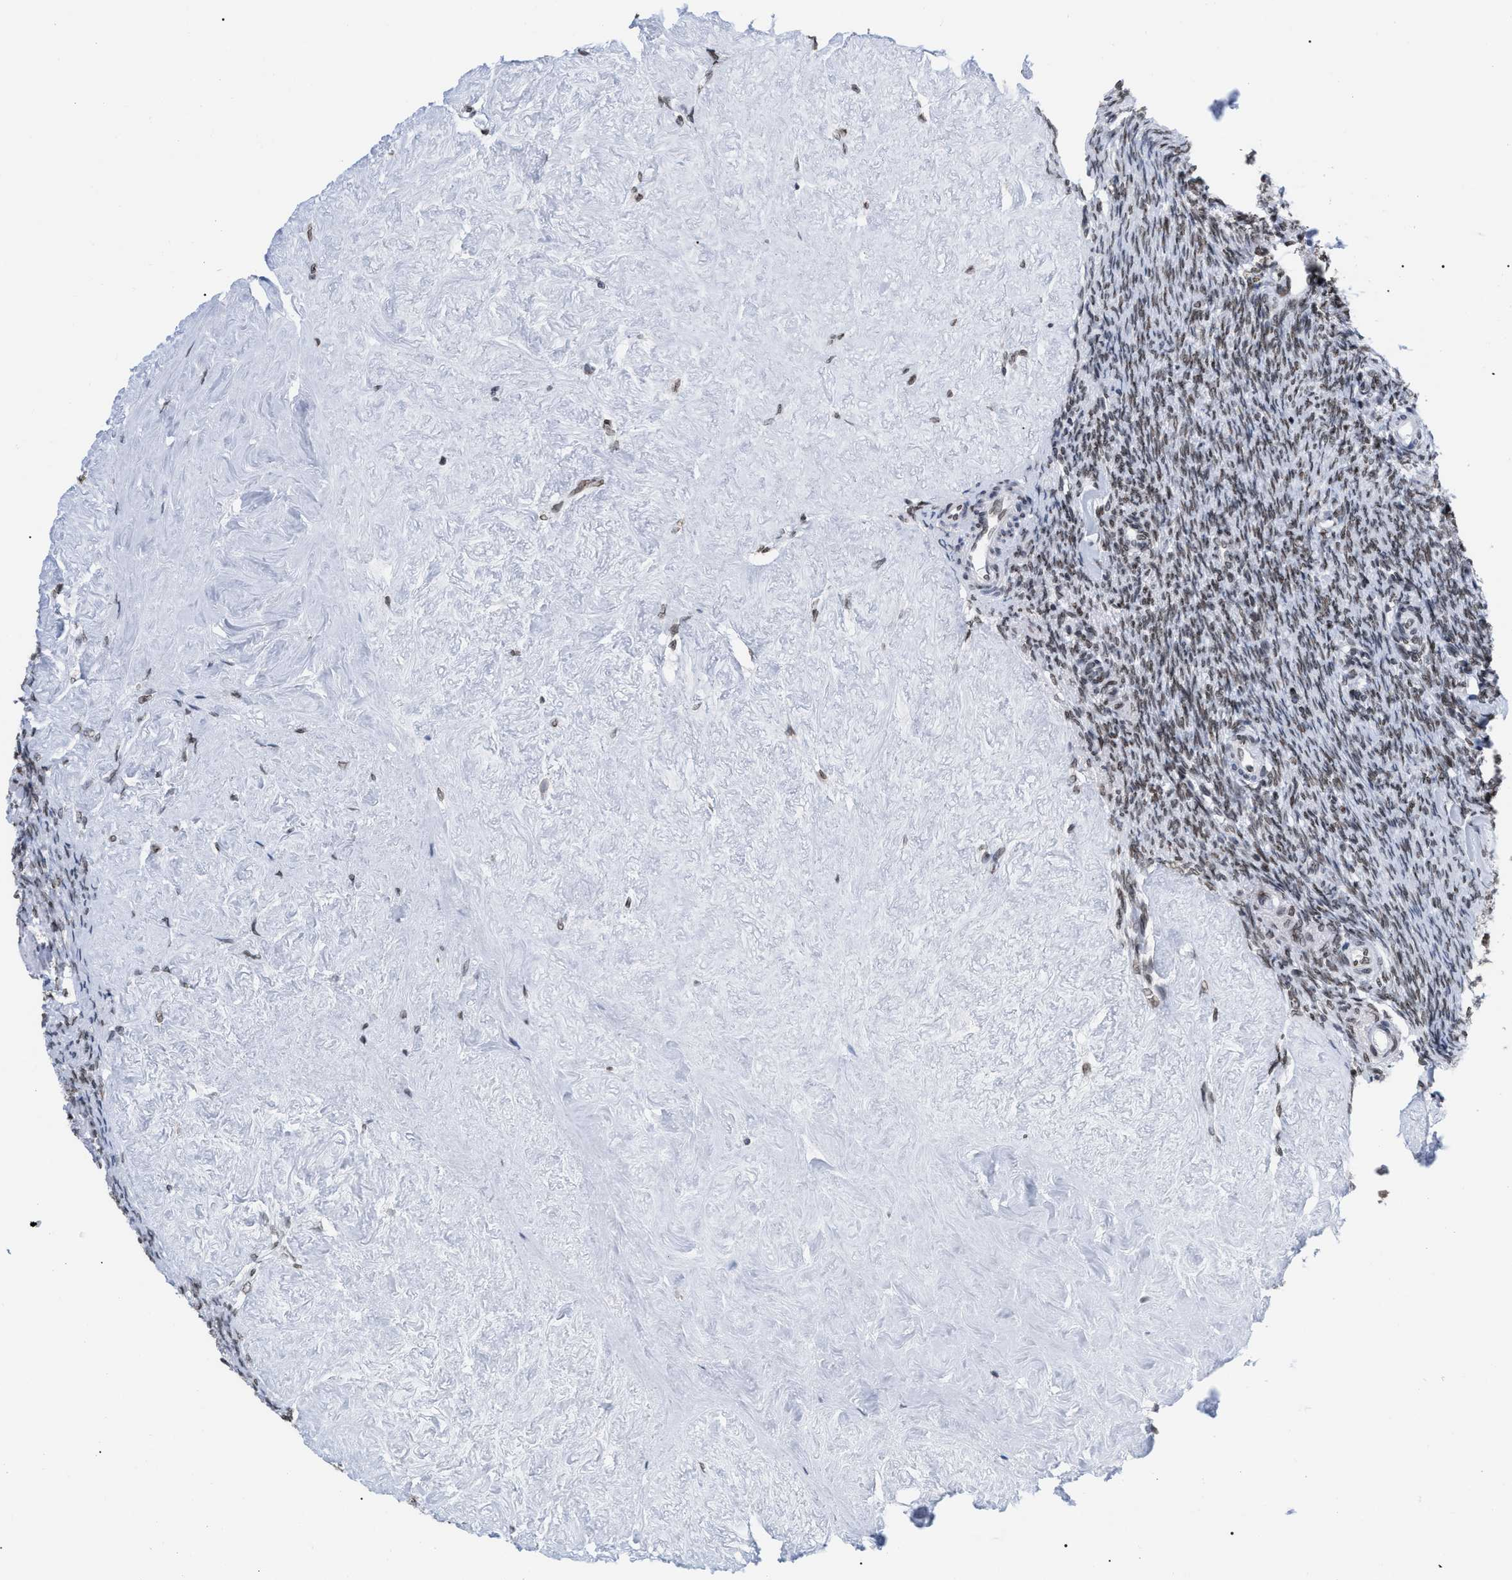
{"staining": {"intensity": "strong", "quantity": ">75%", "location": "cytoplasmic/membranous,nuclear"}, "tissue": "ovary", "cell_type": "Follicle cells", "image_type": "normal", "snomed": [{"axis": "morphology", "description": "Normal tissue, NOS"}, {"axis": "topography", "description": "Ovary"}], "caption": "Benign ovary reveals strong cytoplasmic/membranous,nuclear positivity in approximately >75% of follicle cells, visualized by immunohistochemistry. The protein of interest is shown in brown color, while the nuclei are stained blue.", "gene": "TPR", "patient": {"sex": "female", "age": 41}}